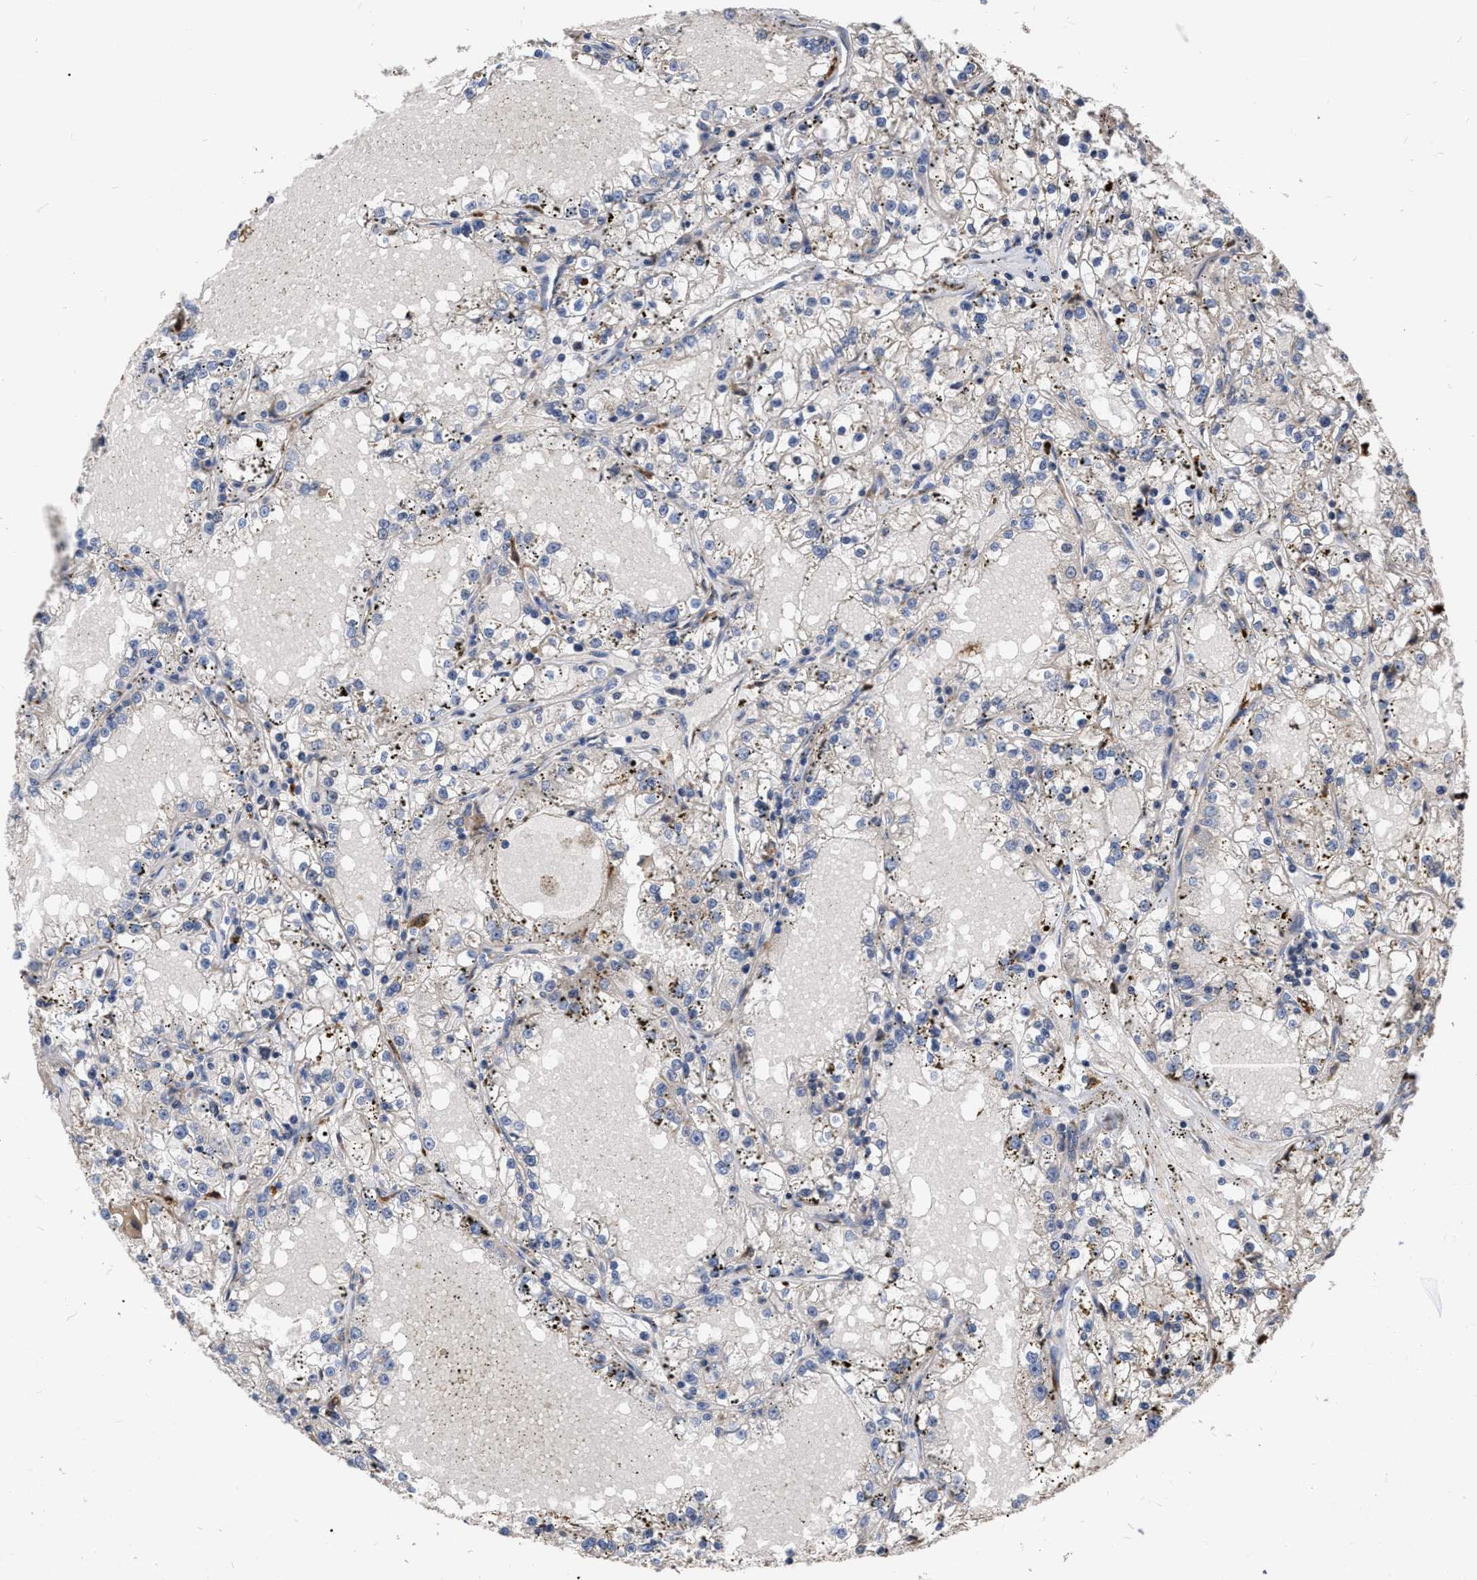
{"staining": {"intensity": "negative", "quantity": "none", "location": "none"}, "tissue": "renal cancer", "cell_type": "Tumor cells", "image_type": "cancer", "snomed": [{"axis": "morphology", "description": "Adenocarcinoma, NOS"}, {"axis": "topography", "description": "Kidney"}], "caption": "This is an immunohistochemistry (IHC) micrograph of human renal cancer (adenocarcinoma). There is no expression in tumor cells.", "gene": "MLST8", "patient": {"sex": "male", "age": 56}}